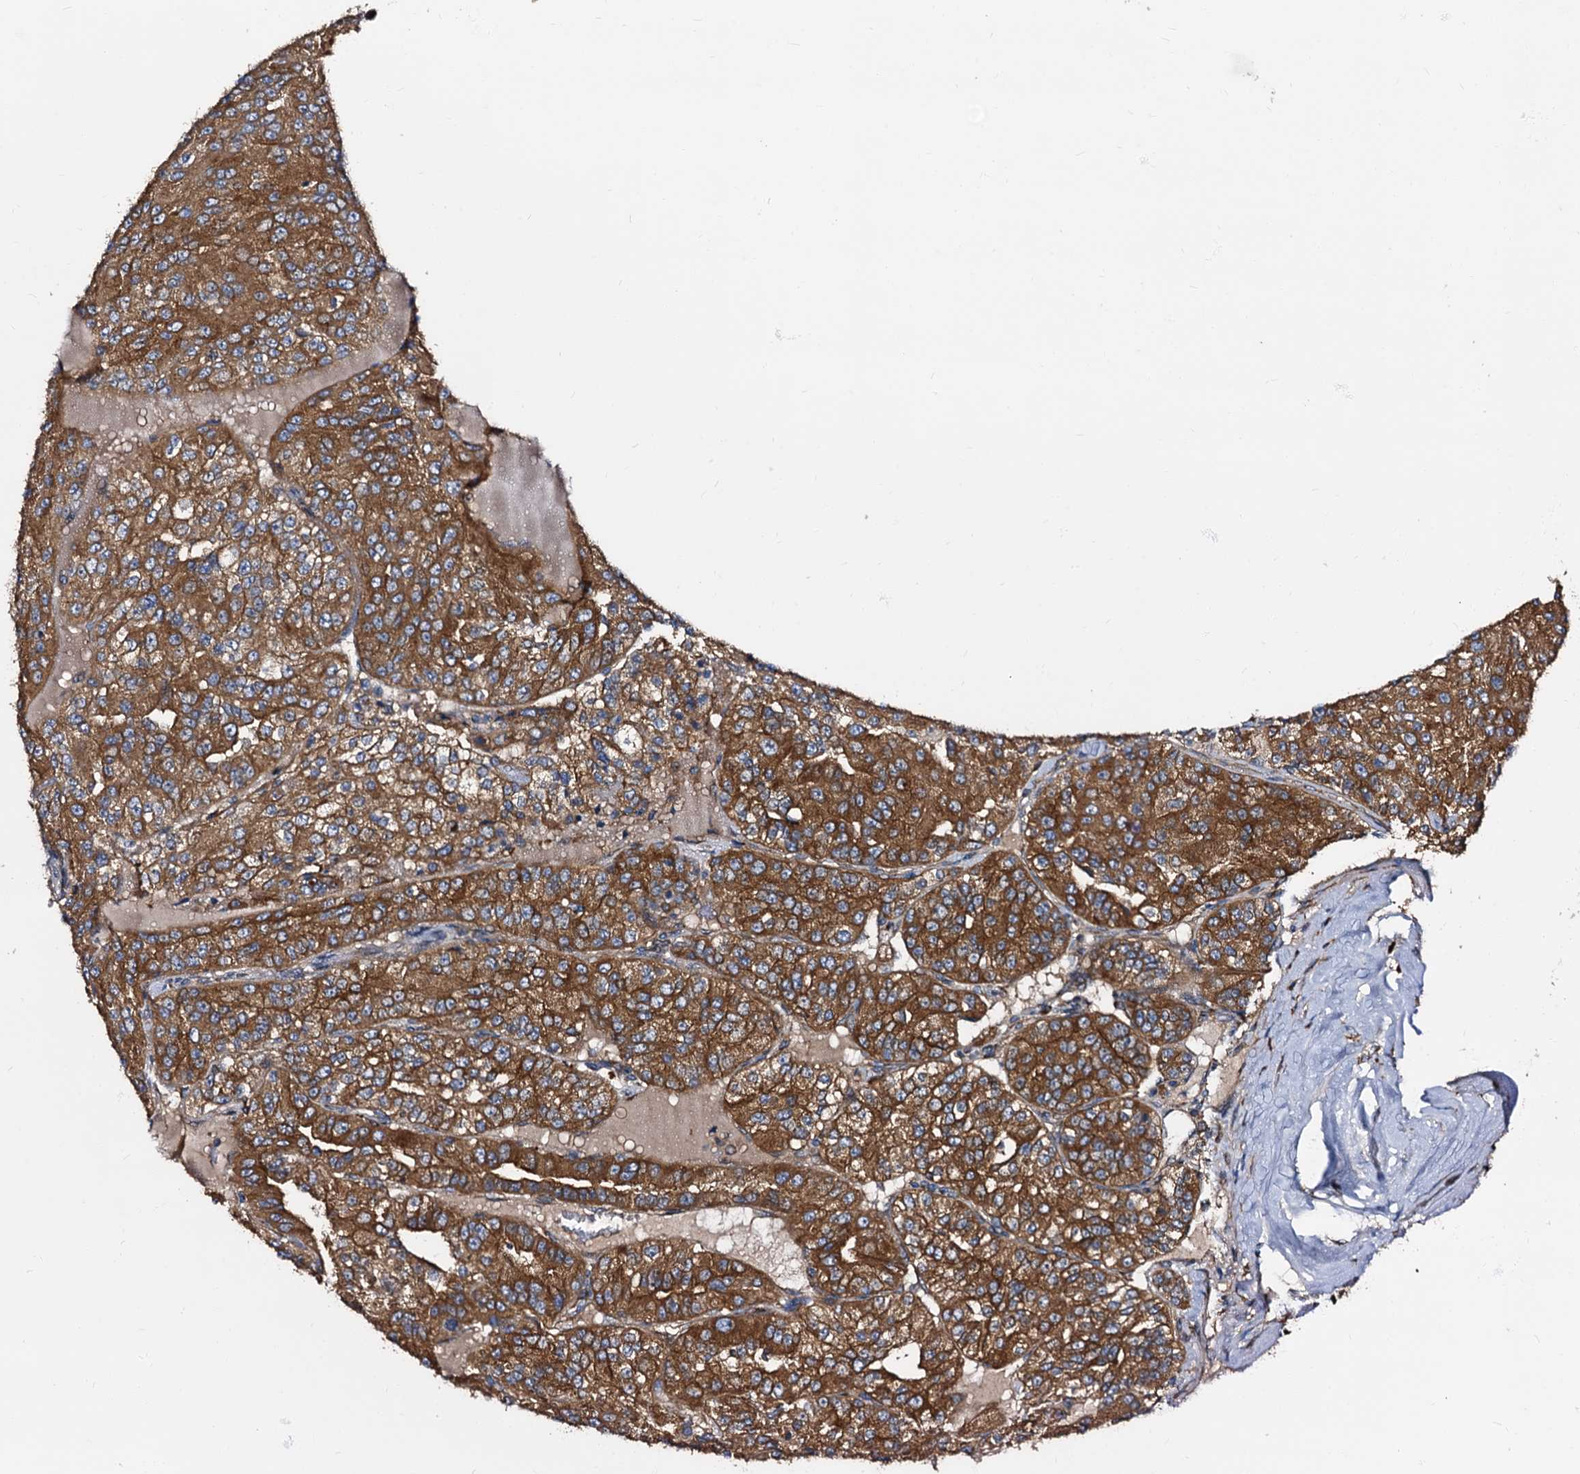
{"staining": {"intensity": "strong", "quantity": ">75%", "location": "cytoplasmic/membranous"}, "tissue": "renal cancer", "cell_type": "Tumor cells", "image_type": "cancer", "snomed": [{"axis": "morphology", "description": "Adenocarcinoma, NOS"}, {"axis": "topography", "description": "Kidney"}], "caption": "An image showing strong cytoplasmic/membranous staining in about >75% of tumor cells in adenocarcinoma (renal), as visualized by brown immunohistochemical staining.", "gene": "PEX5", "patient": {"sex": "female", "age": 63}}